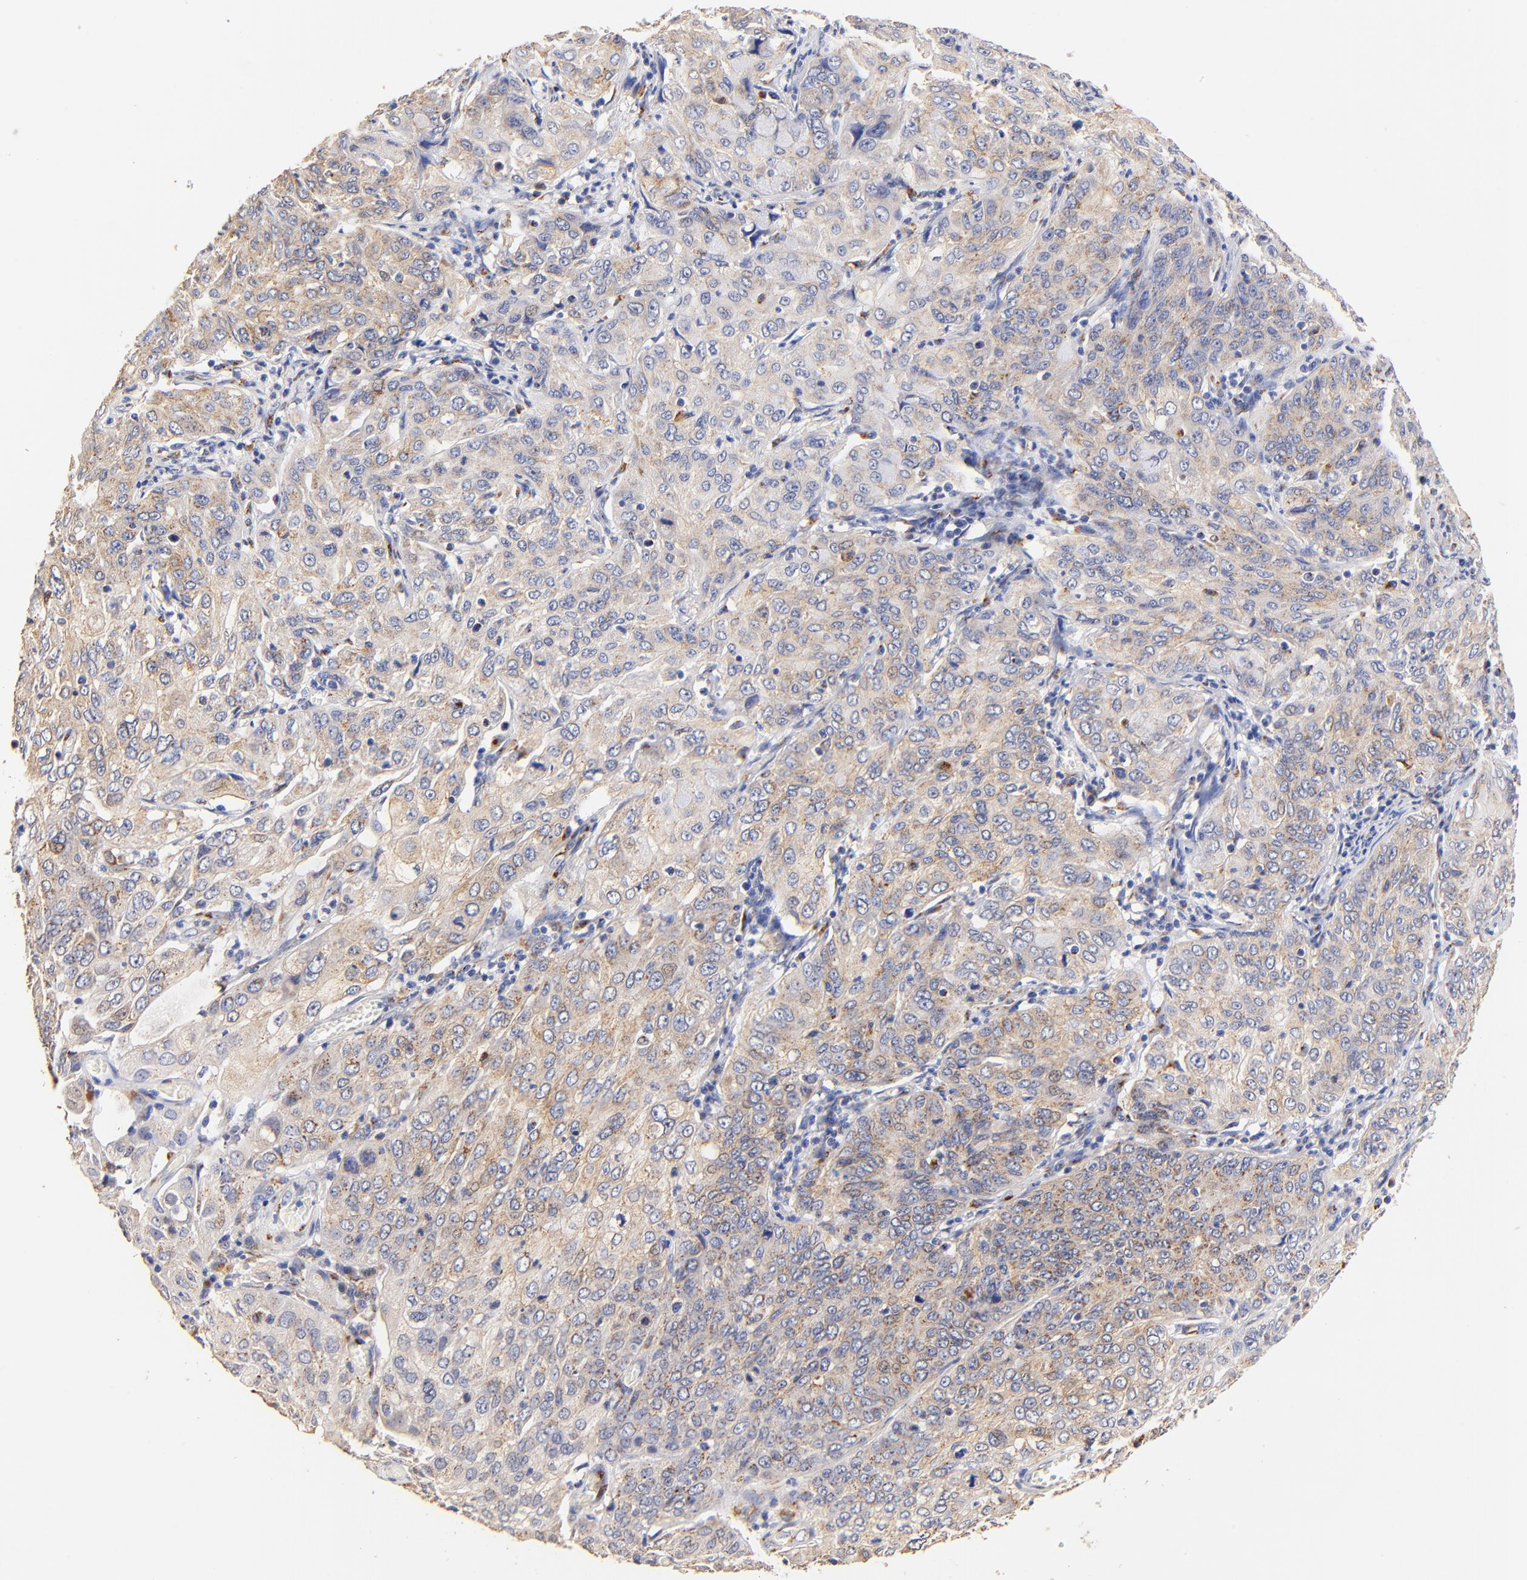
{"staining": {"intensity": "weak", "quantity": ">75%", "location": "cytoplasmic/membranous"}, "tissue": "cervical cancer", "cell_type": "Tumor cells", "image_type": "cancer", "snomed": [{"axis": "morphology", "description": "Squamous cell carcinoma, NOS"}, {"axis": "topography", "description": "Cervix"}], "caption": "Protein staining exhibits weak cytoplasmic/membranous expression in about >75% of tumor cells in squamous cell carcinoma (cervical).", "gene": "FMNL3", "patient": {"sex": "female", "age": 38}}